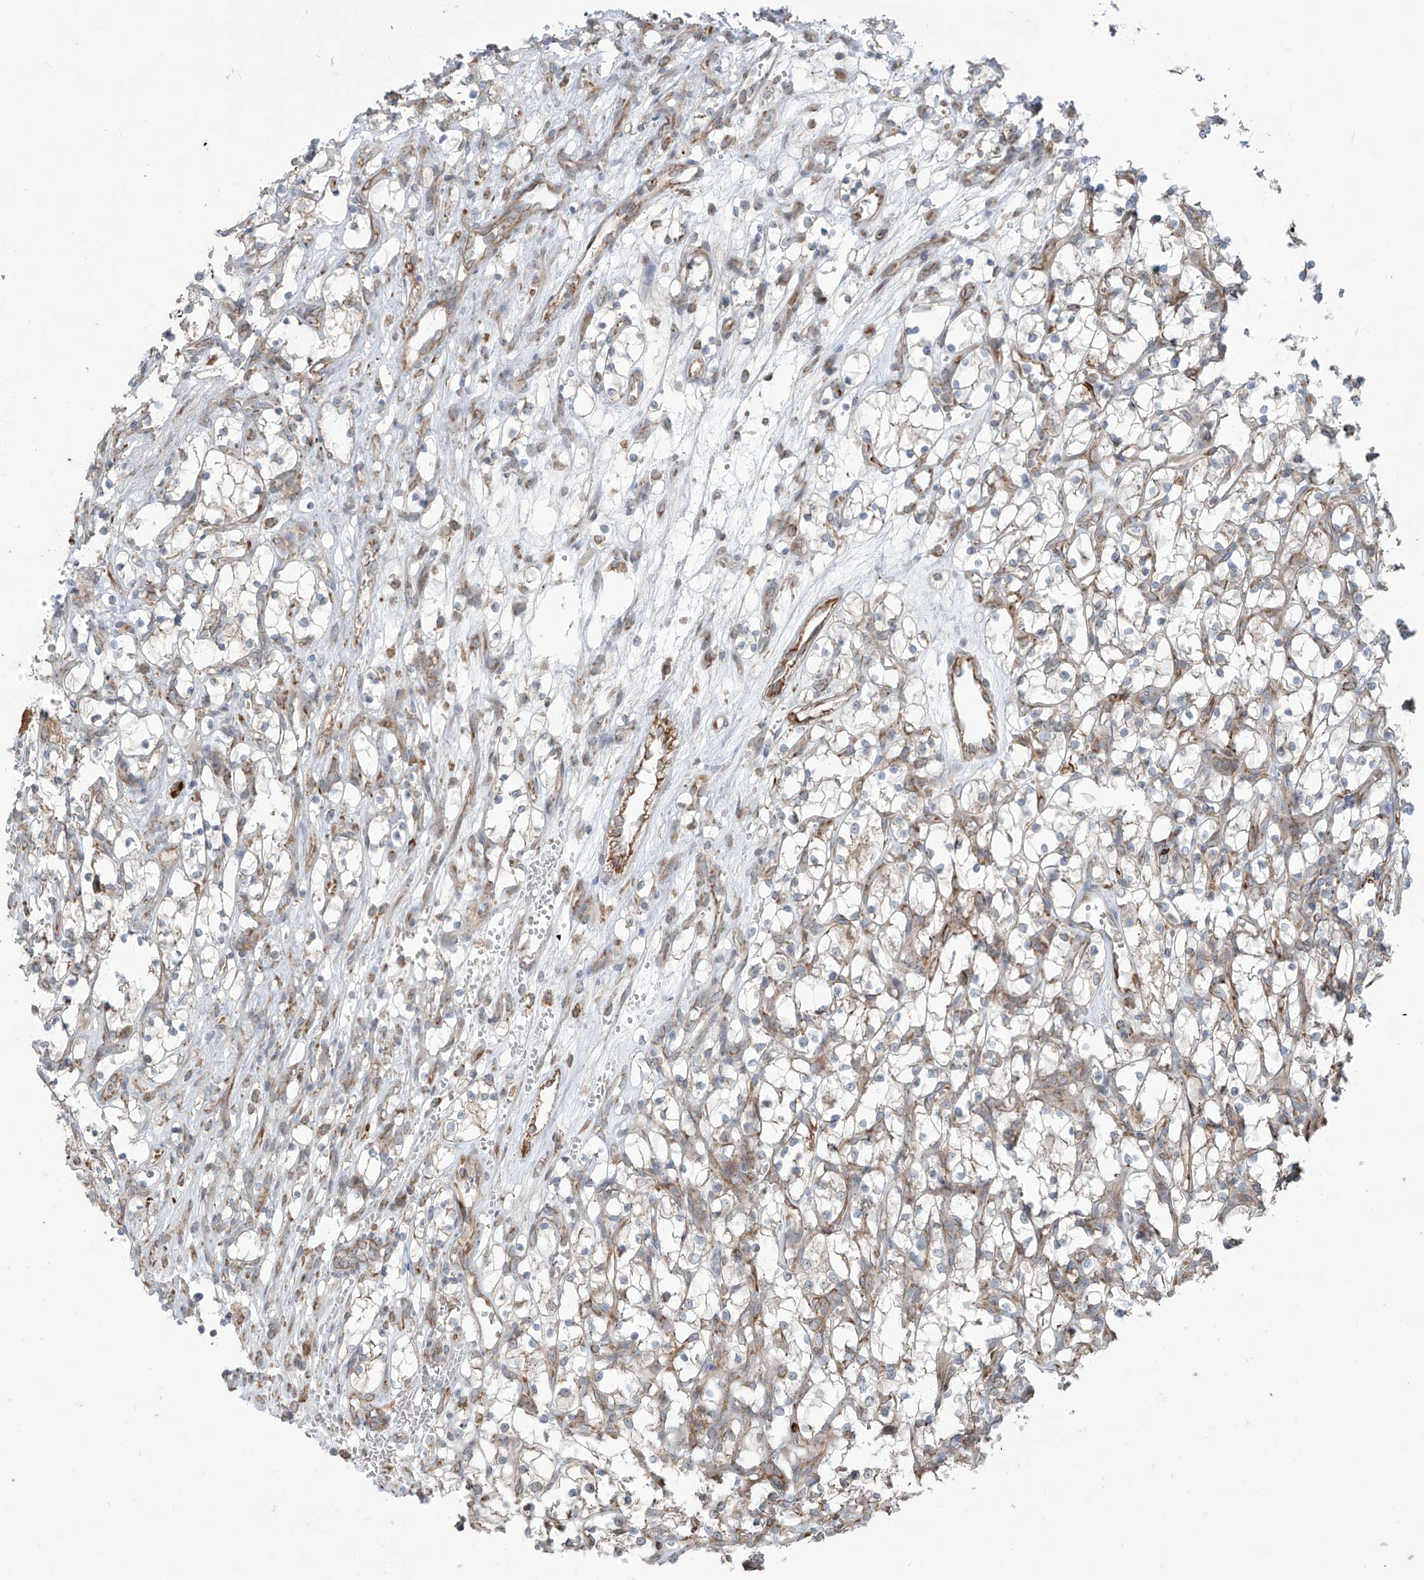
{"staining": {"intensity": "weak", "quantity": "<25%", "location": "cytoplasmic/membranous"}, "tissue": "renal cancer", "cell_type": "Tumor cells", "image_type": "cancer", "snomed": [{"axis": "morphology", "description": "Adenocarcinoma, NOS"}, {"axis": "topography", "description": "Kidney"}], "caption": "Human renal adenocarcinoma stained for a protein using immunohistochemistry (IHC) exhibits no staining in tumor cells.", "gene": "KATNIP", "patient": {"sex": "female", "age": 69}}